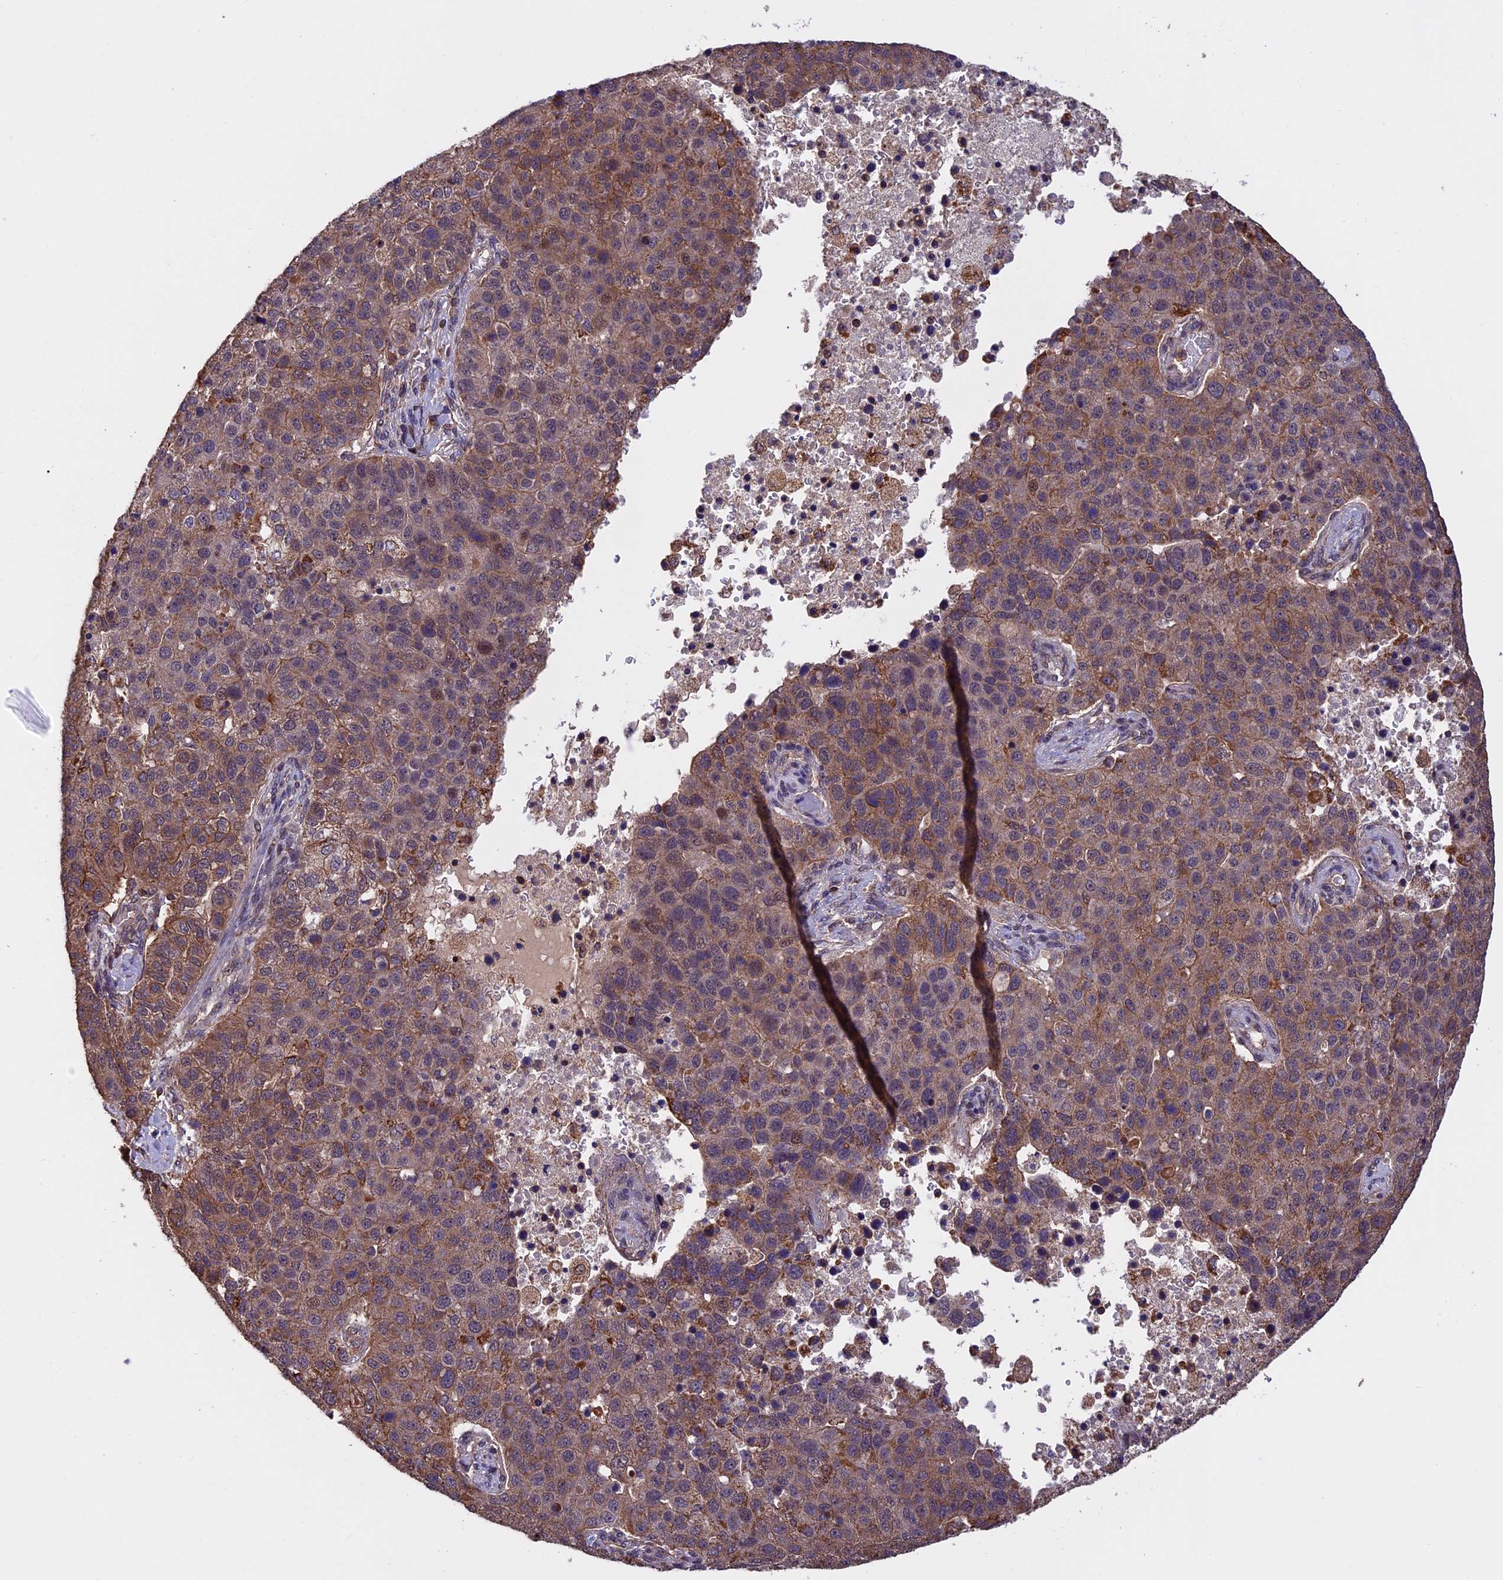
{"staining": {"intensity": "weak", "quantity": ">75%", "location": "cytoplasmic/membranous"}, "tissue": "pancreatic cancer", "cell_type": "Tumor cells", "image_type": "cancer", "snomed": [{"axis": "morphology", "description": "Adenocarcinoma, NOS"}, {"axis": "topography", "description": "Pancreas"}], "caption": "This histopathology image demonstrates IHC staining of pancreatic cancer, with low weak cytoplasmic/membranous staining in about >75% of tumor cells.", "gene": "PKD2L2", "patient": {"sex": "female", "age": 61}}